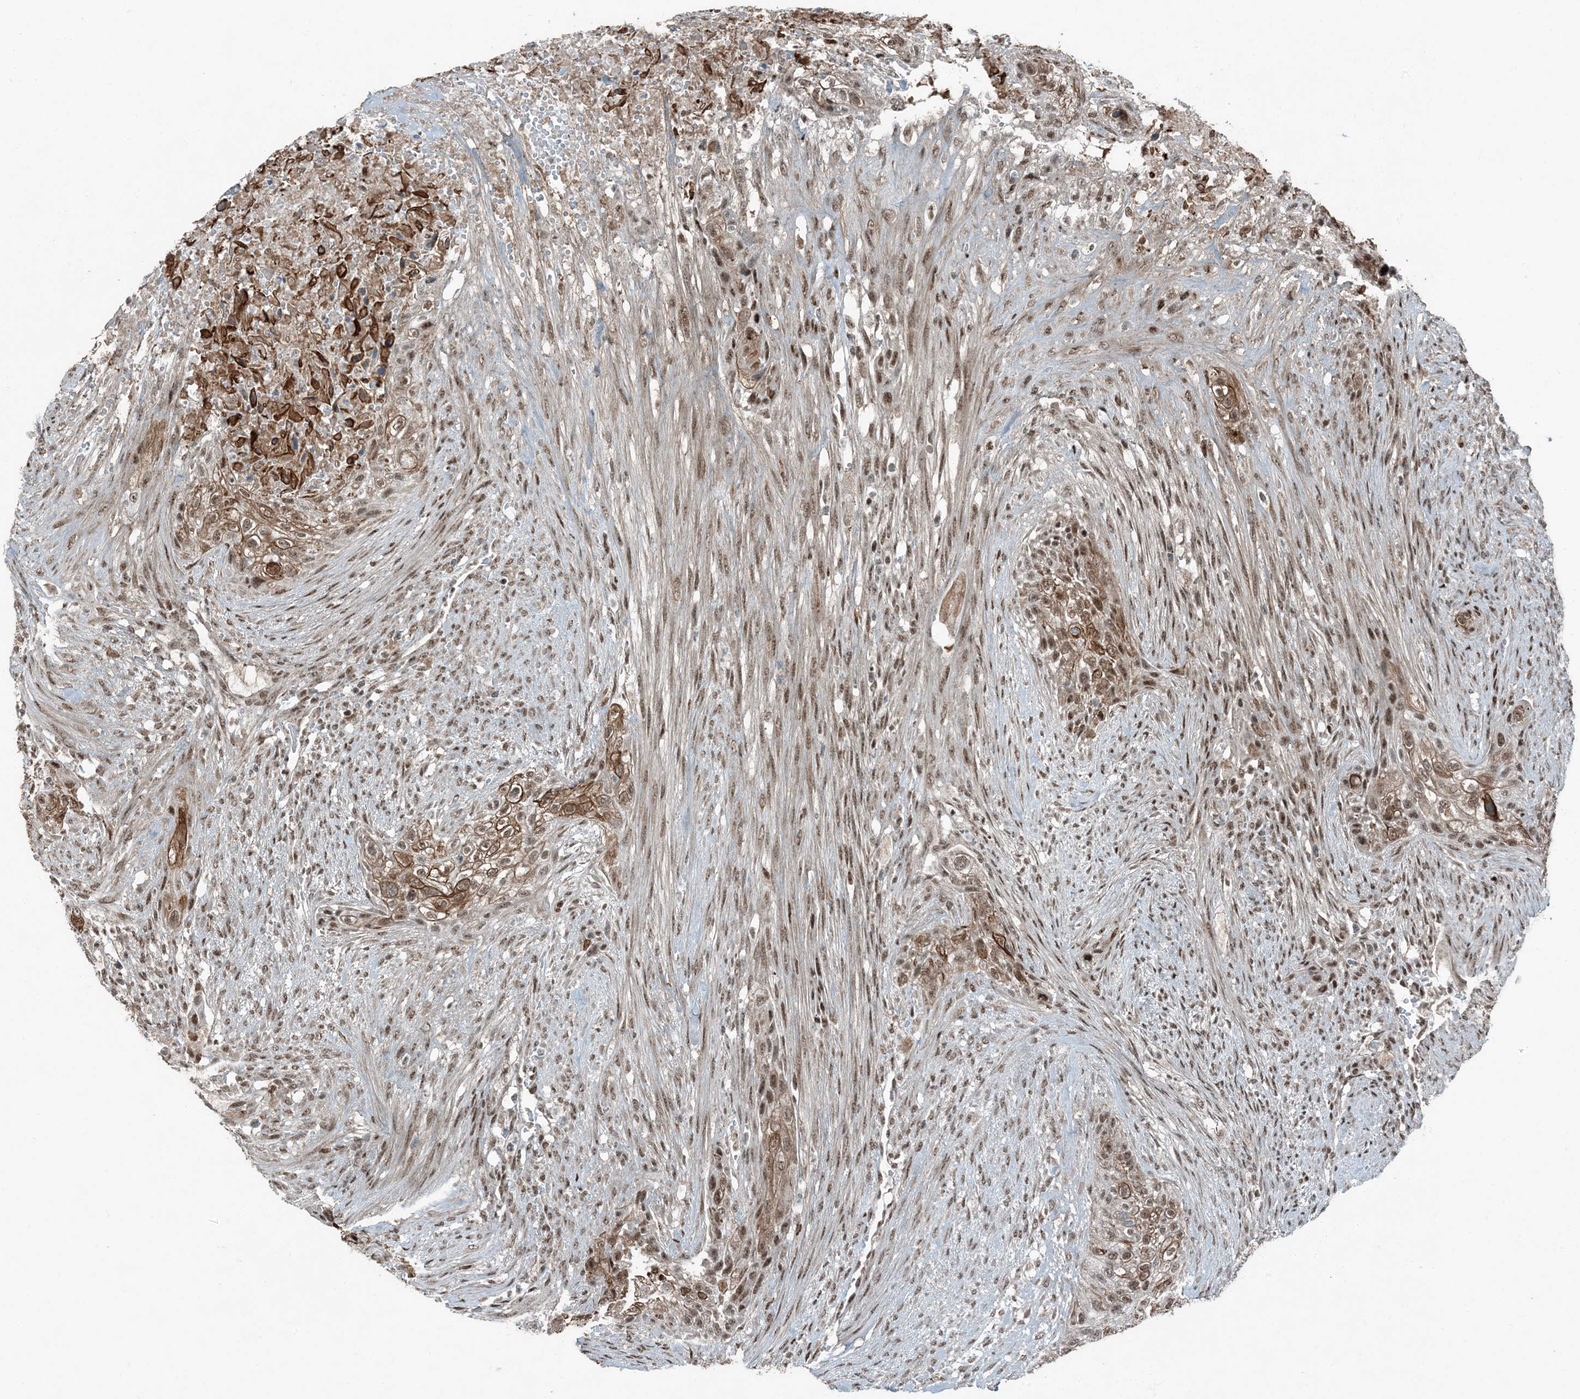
{"staining": {"intensity": "moderate", "quantity": ">75%", "location": "cytoplasmic/membranous,nuclear"}, "tissue": "urothelial cancer", "cell_type": "Tumor cells", "image_type": "cancer", "snomed": [{"axis": "morphology", "description": "Urothelial carcinoma, High grade"}, {"axis": "topography", "description": "Urinary bladder"}], "caption": "This micrograph exhibits urothelial carcinoma (high-grade) stained with immunohistochemistry to label a protein in brown. The cytoplasmic/membranous and nuclear of tumor cells show moderate positivity for the protein. Nuclei are counter-stained blue.", "gene": "TADA2B", "patient": {"sex": "male", "age": 35}}